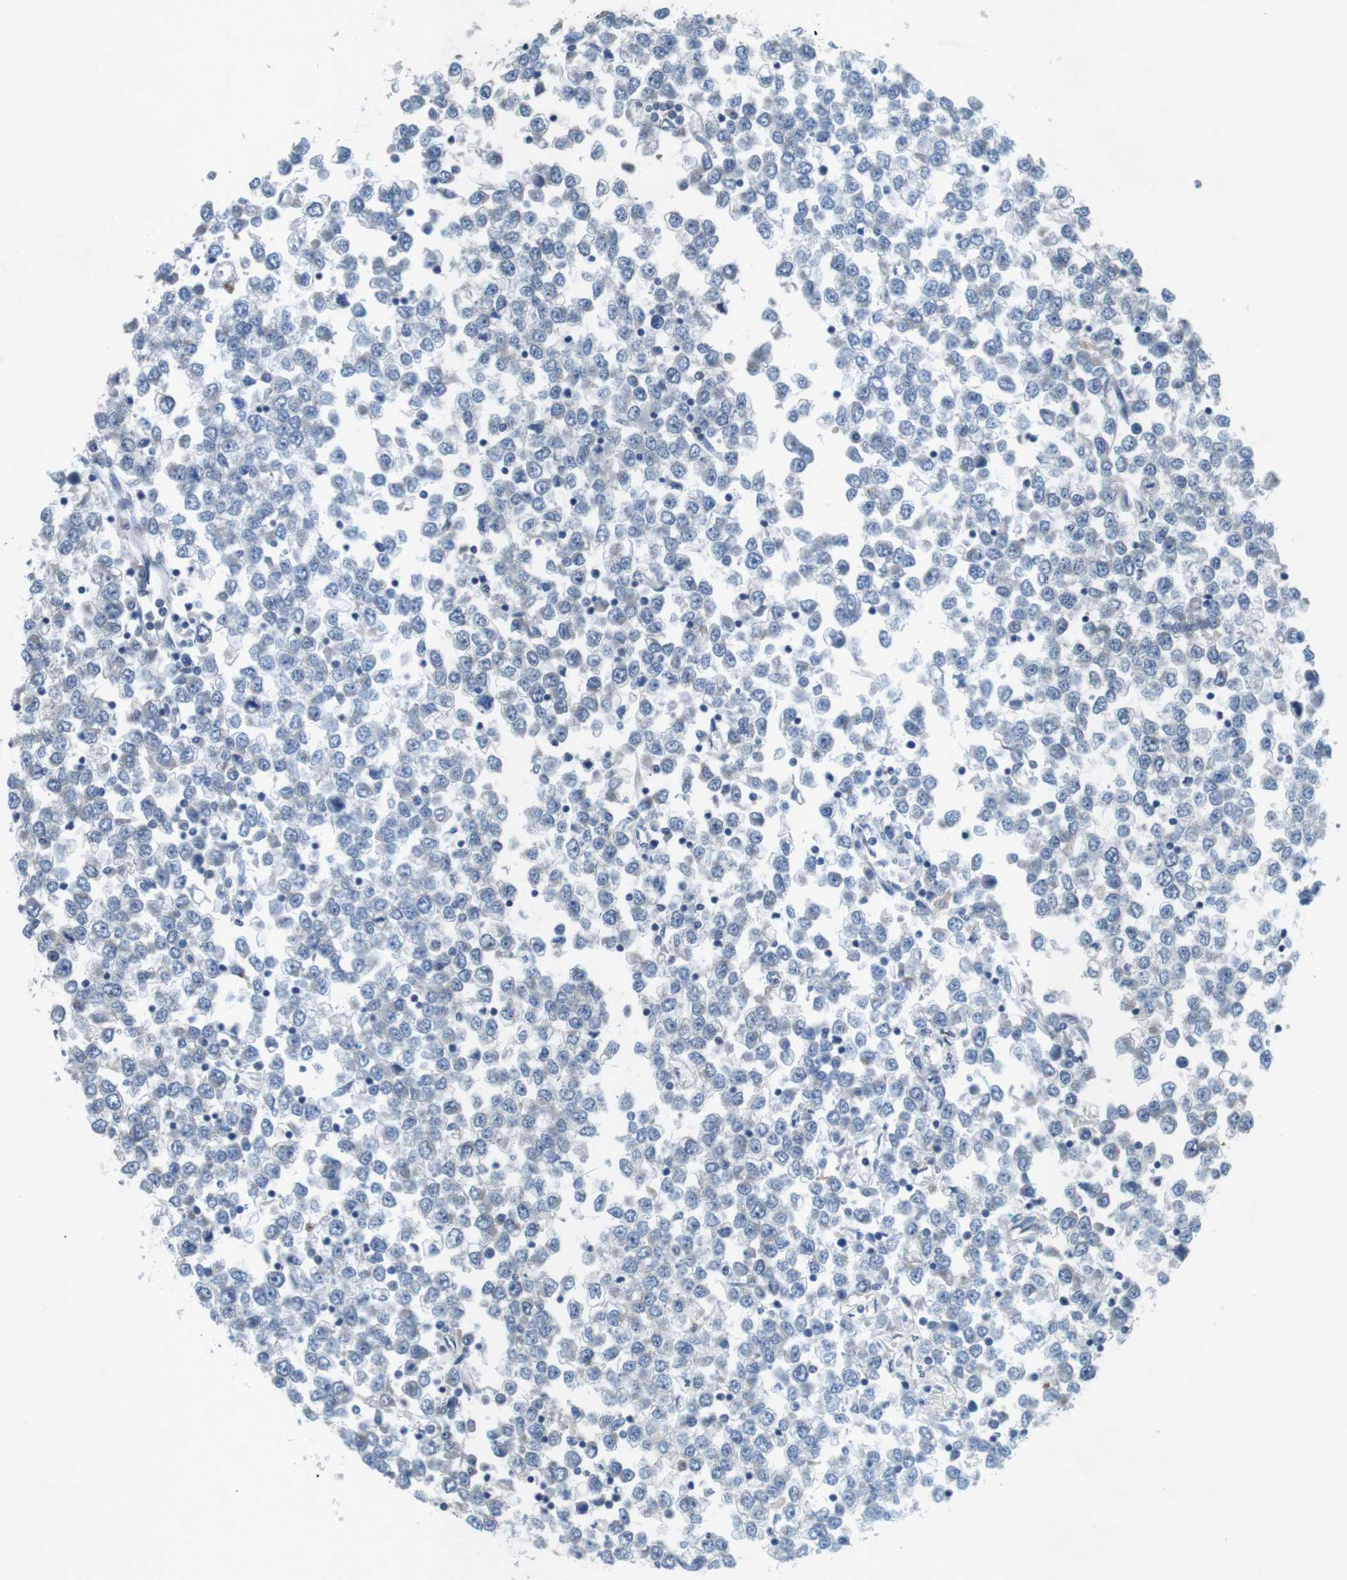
{"staining": {"intensity": "negative", "quantity": "none", "location": "none"}, "tissue": "testis cancer", "cell_type": "Tumor cells", "image_type": "cancer", "snomed": [{"axis": "morphology", "description": "Seminoma, NOS"}, {"axis": "topography", "description": "Testis"}], "caption": "The immunohistochemistry histopathology image has no significant positivity in tumor cells of testis cancer (seminoma) tissue.", "gene": "TYW1", "patient": {"sex": "male", "age": 65}}